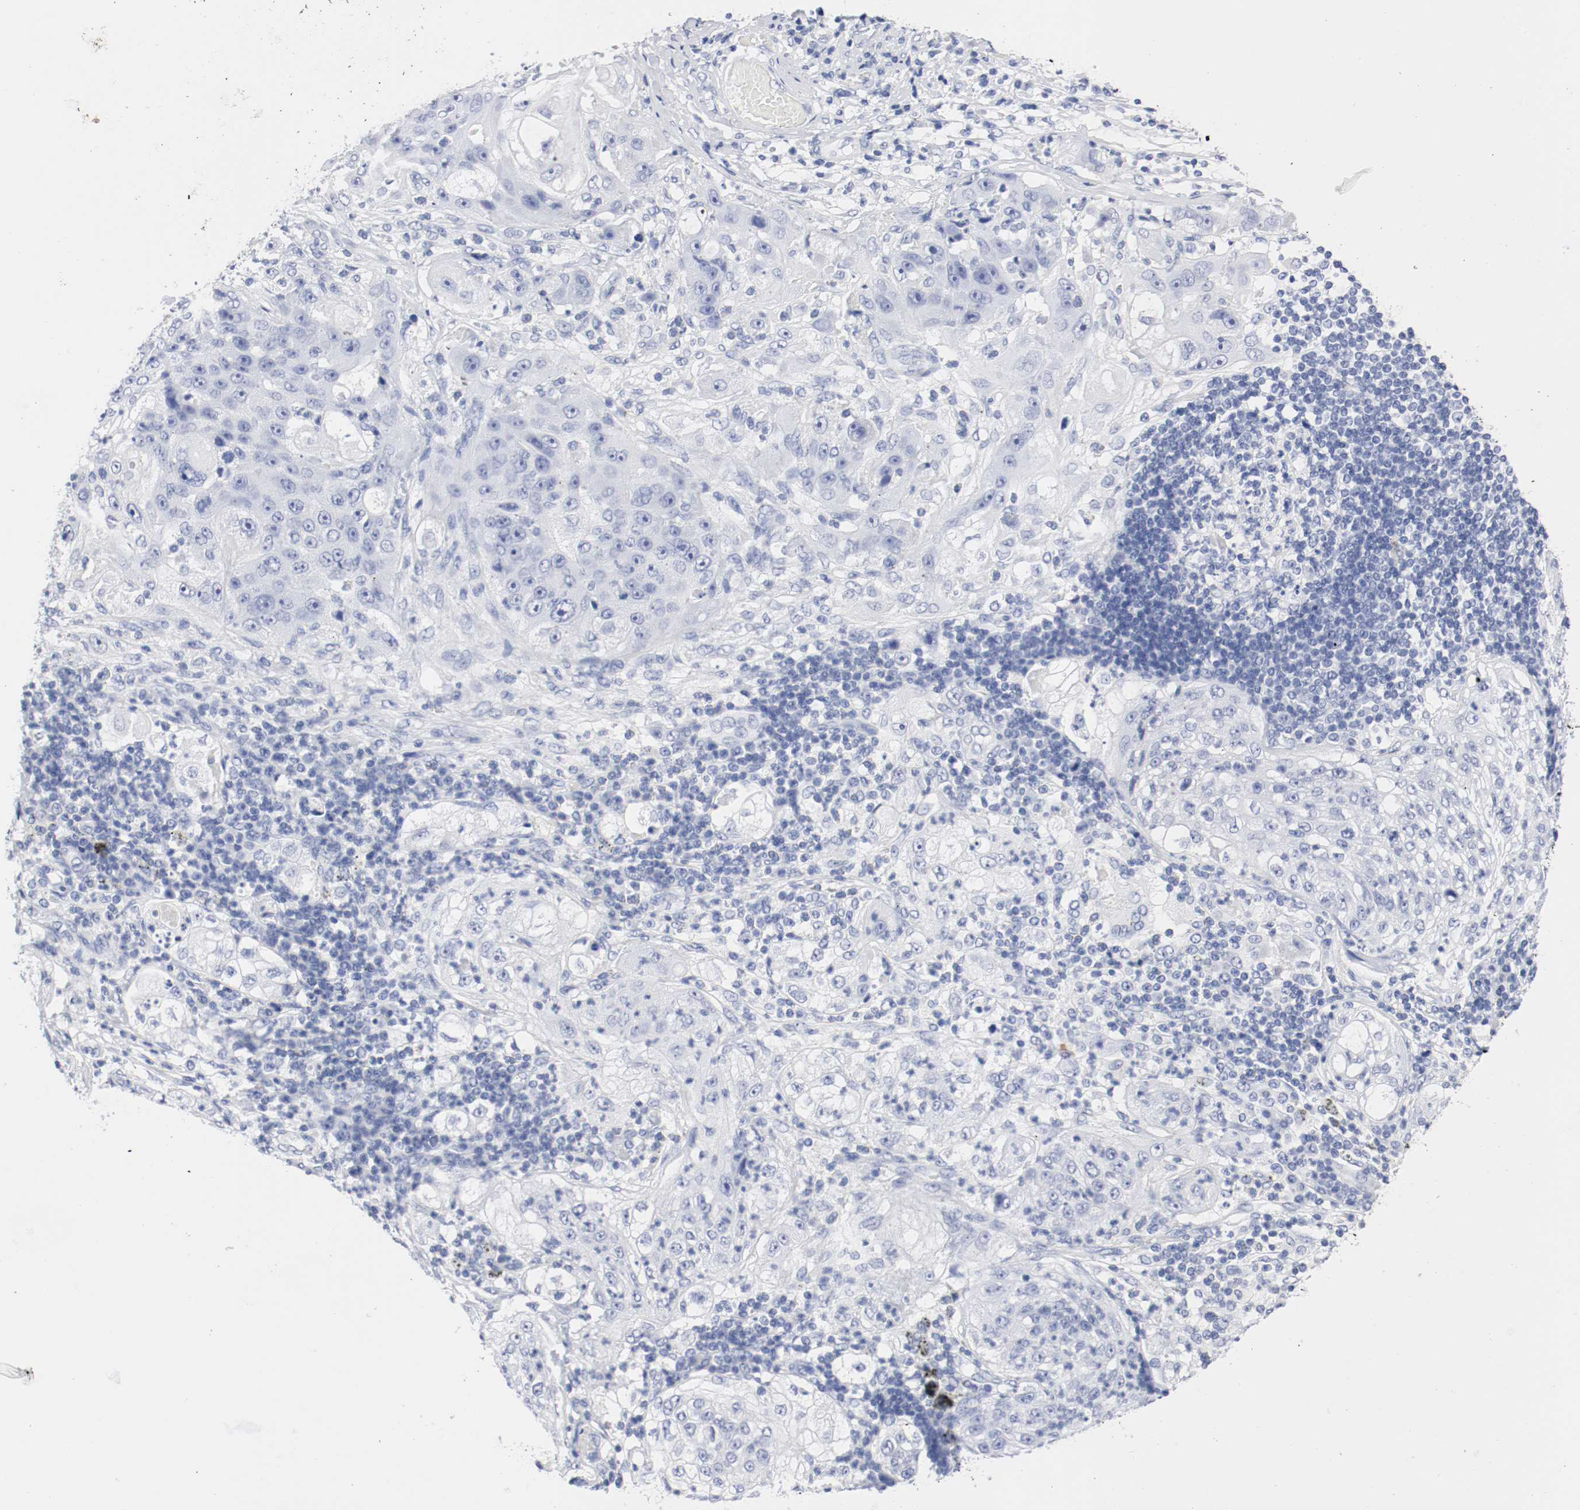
{"staining": {"intensity": "negative", "quantity": "none", "location": "none"}, "tissue": "lung cancer", "cell_type": "Tumor cells", "image_type": "cancer", "snomed": [{"axis": "morphology", "description": "Inflammation, NOS"}, {"axis": "morphology", "description": "Squamous cell carcinoma, NOS"}, {"axis": "topography", "description": "Lymph node"}, {"axis": "topography", "description": "Soft tissue"}, {"axis": "topography", "description": "Lung"}], "caption": "Immunohistochemistry (IHC) histopathology image of human squamous cell carcinoma (lung) stained for a protein (brown), which demonstrates no positivity in tumor cells.", "gene": "GAD1", "patient": {"sex": "male", "age": 66}}